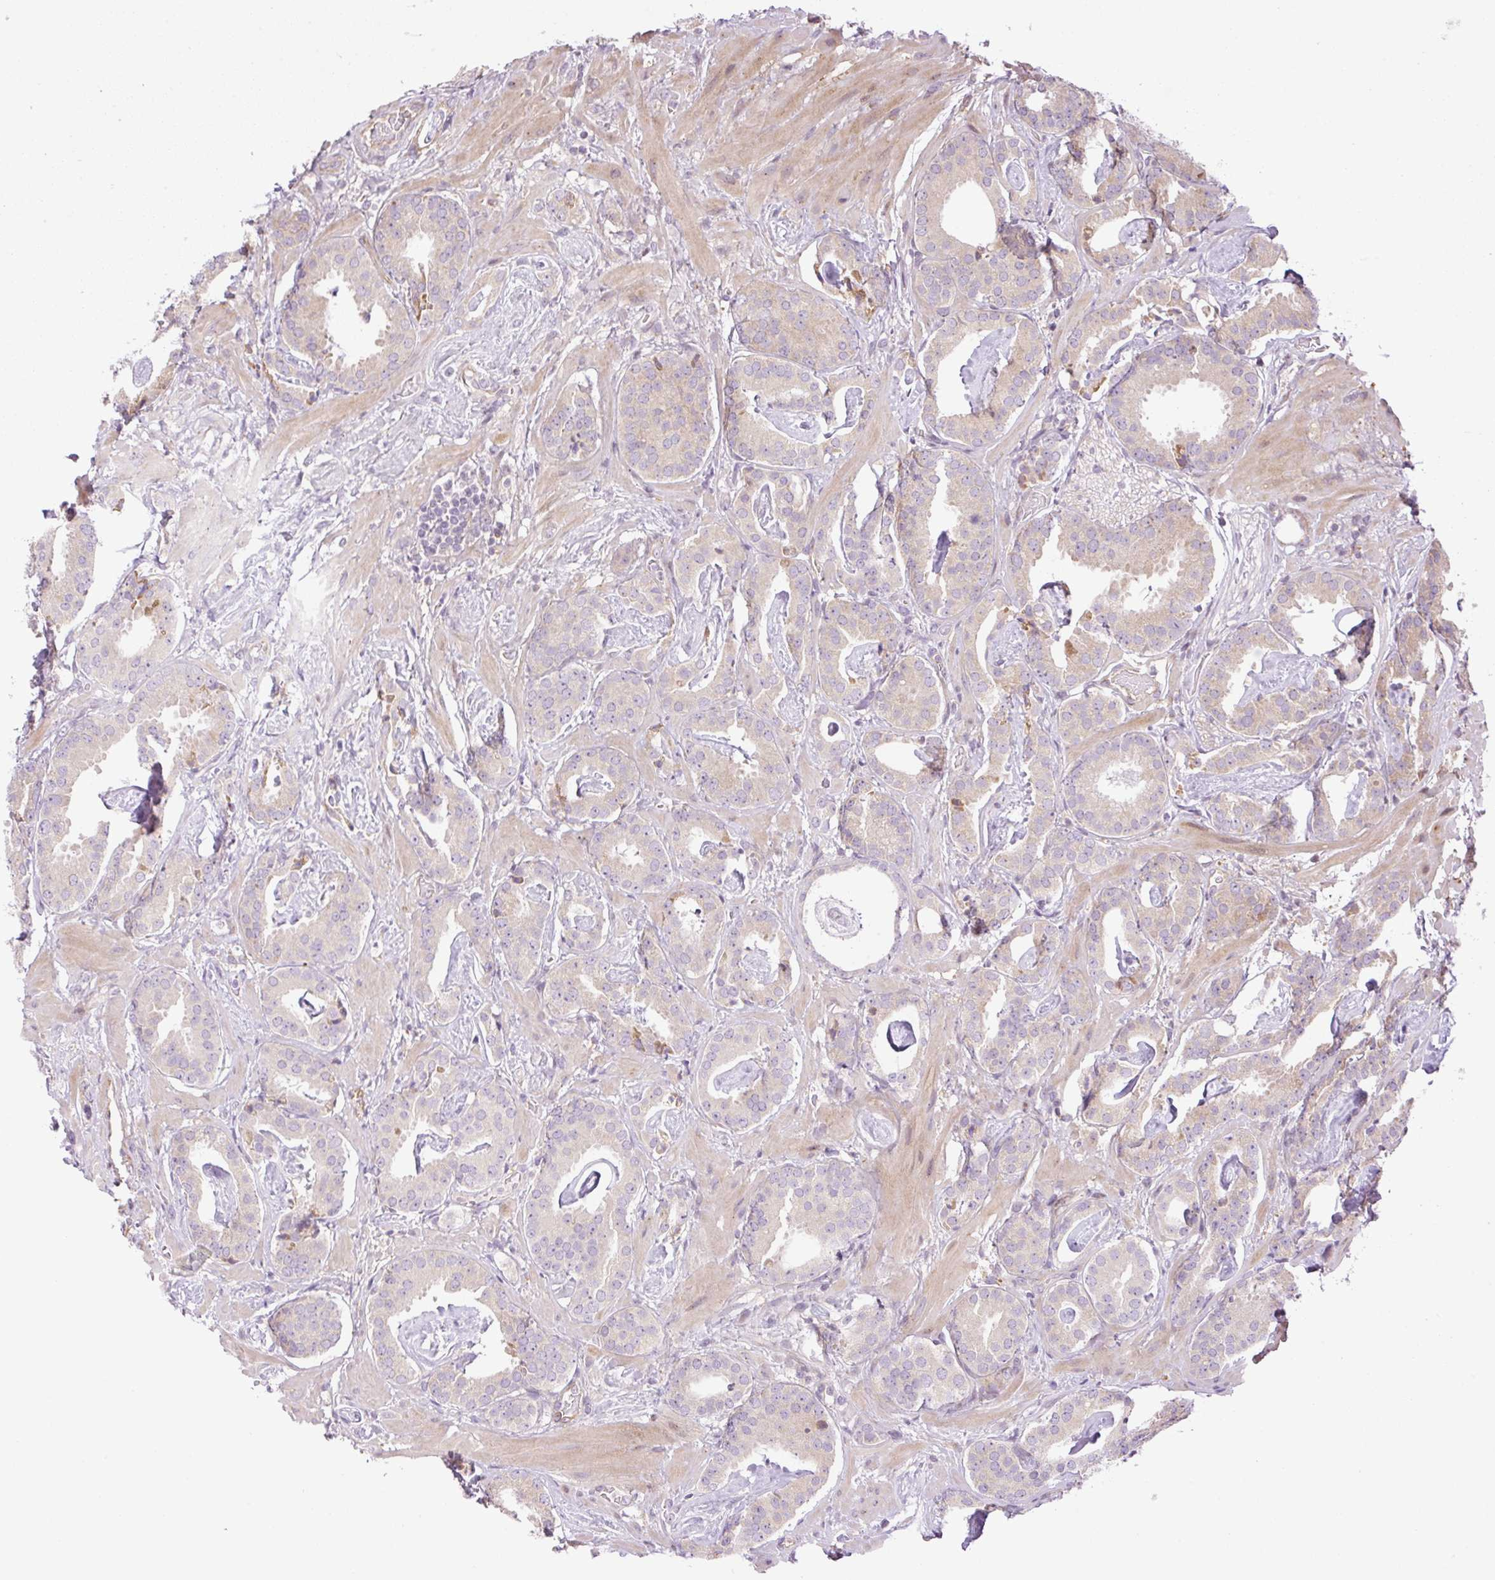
{"staining": {"intensity": "moderate", "quantity": "<25%", "location": "cytoplasmic/membranous"}, "tissue": "prostate cancer", "cell_type": "Tumor cells", "image_type": "cancer", "snomed": [{"axis": "morphology", "description": "Adenocarcinoma, Low grade"}, {"axis": "topography", "description": "Prostate"}], "caption": "Immunohistochemical staining of prostate low-grade adenocarcinoma exhibits moderate cytoplasmic/membranous protein staining in approximately <25% of tumor cells.", "gene": "ZNF394", "patient": {"sex": "male", "age": 62}}